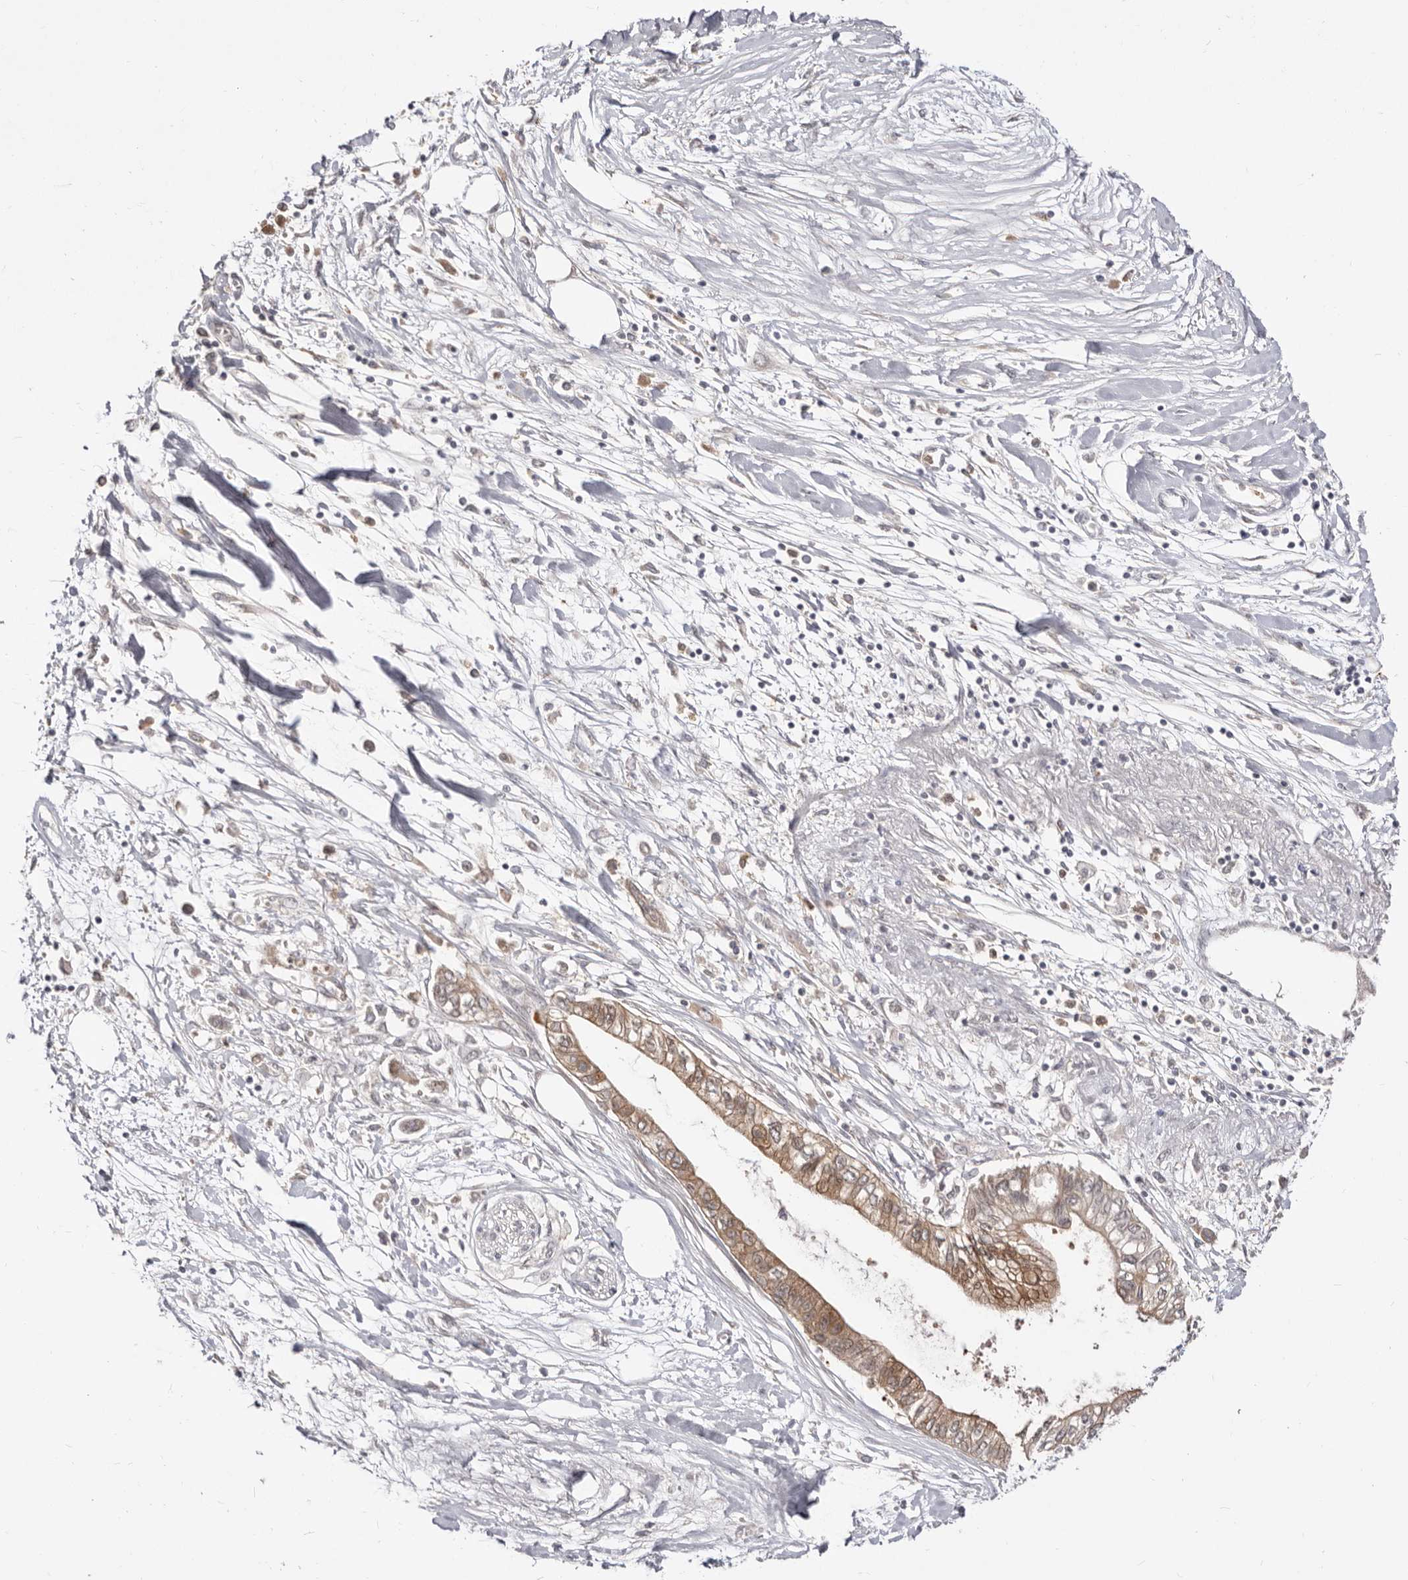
{"staining": {"intensity": "moderate", "quantity": ">75%", "location": "cytoplasmic/membranous"}, "tissue": "pancreatic cancer", "cell_type": "Tumor cells", "image_type": "cancer", "snomed": [{"axis": "morphology", "description": "Adenocarcinoma, NOS"}, {"axis": "topography", "description": "Pancreas"}], "caption": "The immunohistochemical stain highlights moderate cytoplasmic/membranous staining in tumor cells of pancreatic cancer tissue.", "gene": "TC2N", "patient": {"sex": "female", "age": 77}}